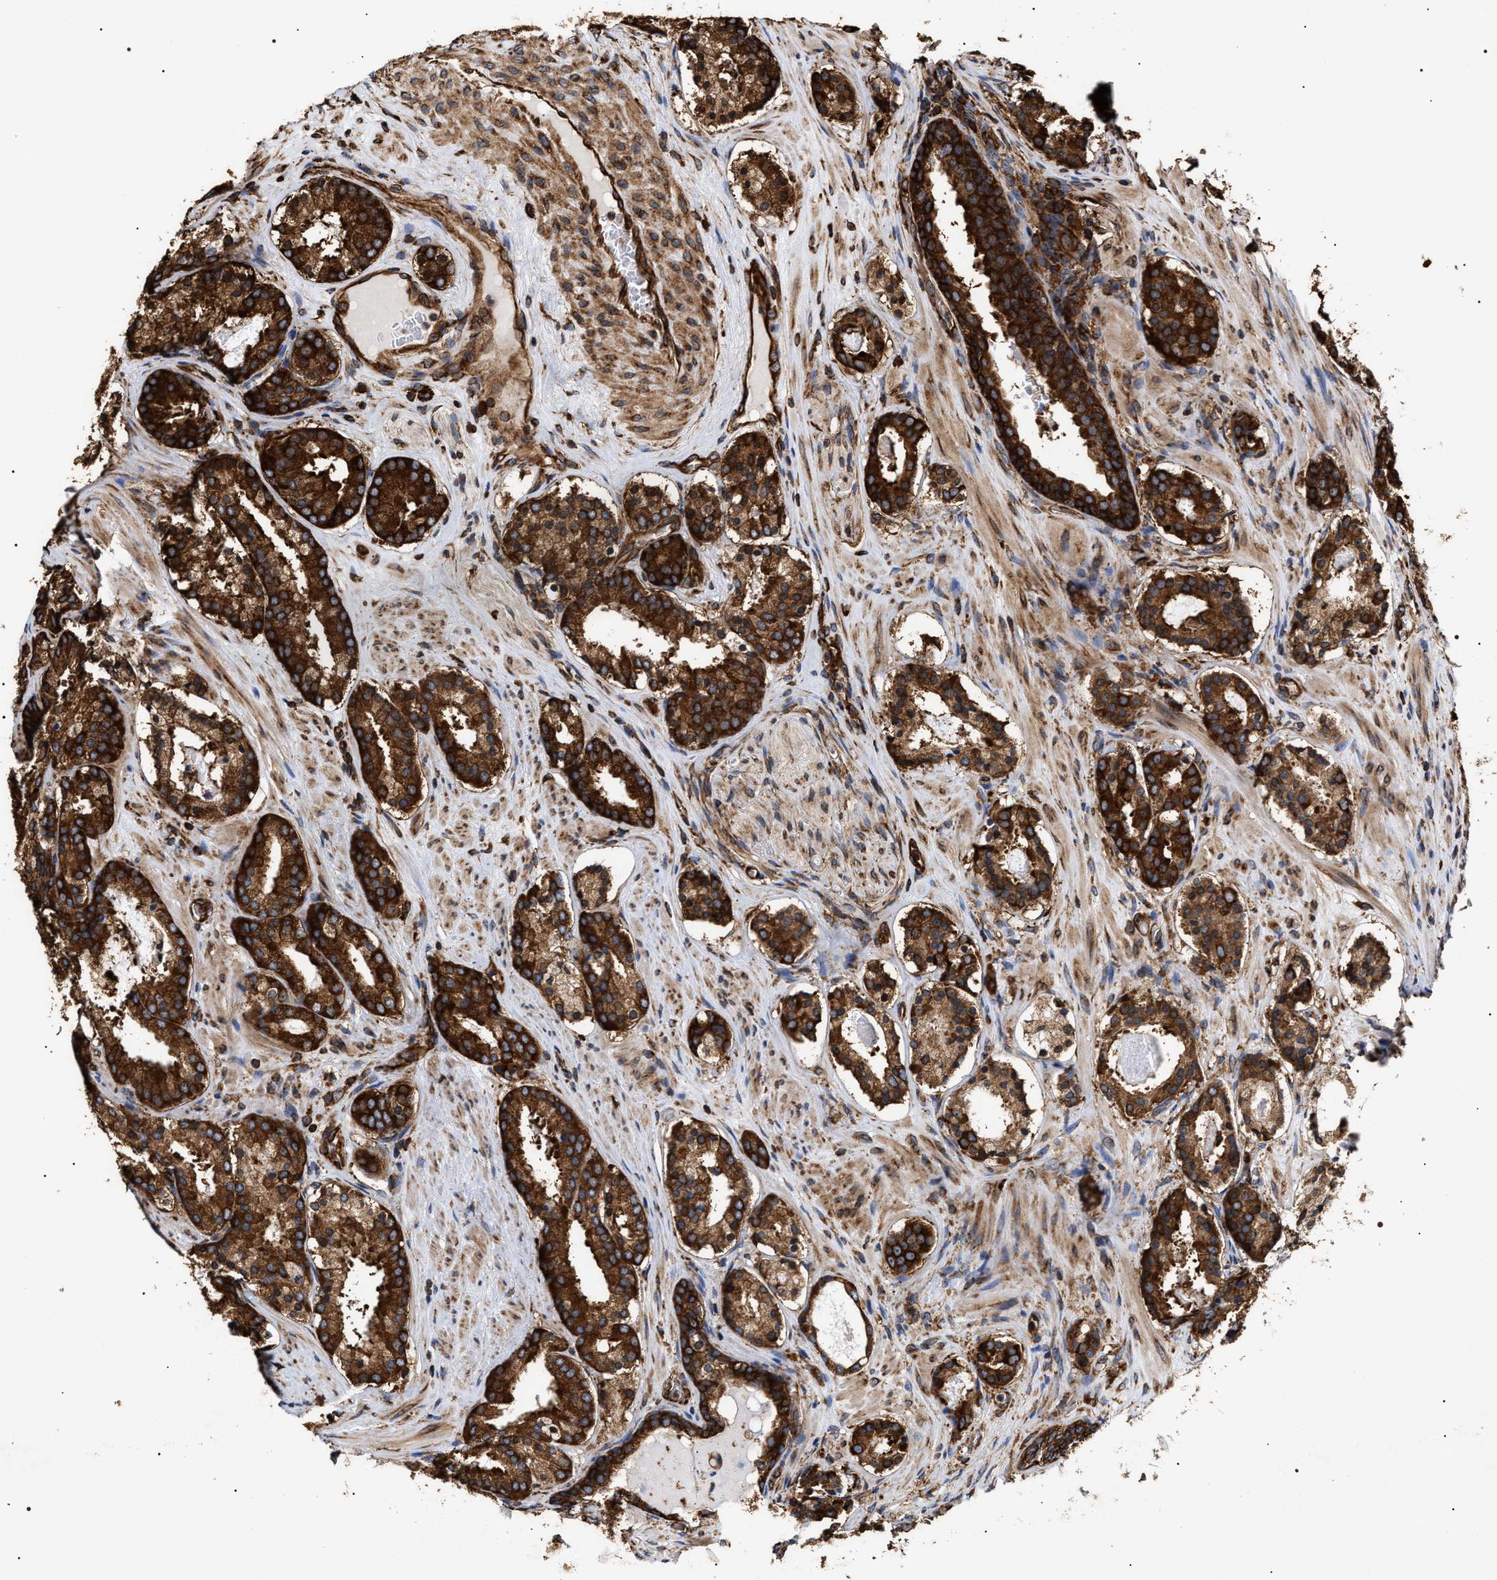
{"staining": {"intensity": "strong", "quantity": ">75%", "location": "cytoplasmic/membranous"}, "tissue": "prostate cancer", "cell_type": "Tumor cells", "image_type": "cancer", "snomed": [{"axis": "morphology", "description": "Adenocarcinoma, Low grade"}, {"axis": "topography", "description": "Prostate"}], "caption": "A high amount of strong cytoplasmic/membranous expression is appreciated in about >75% of tumor cells in prostate cancer tissue.", "gene": "SERBP1", "patient": {"sex": "male", "age": 69}}